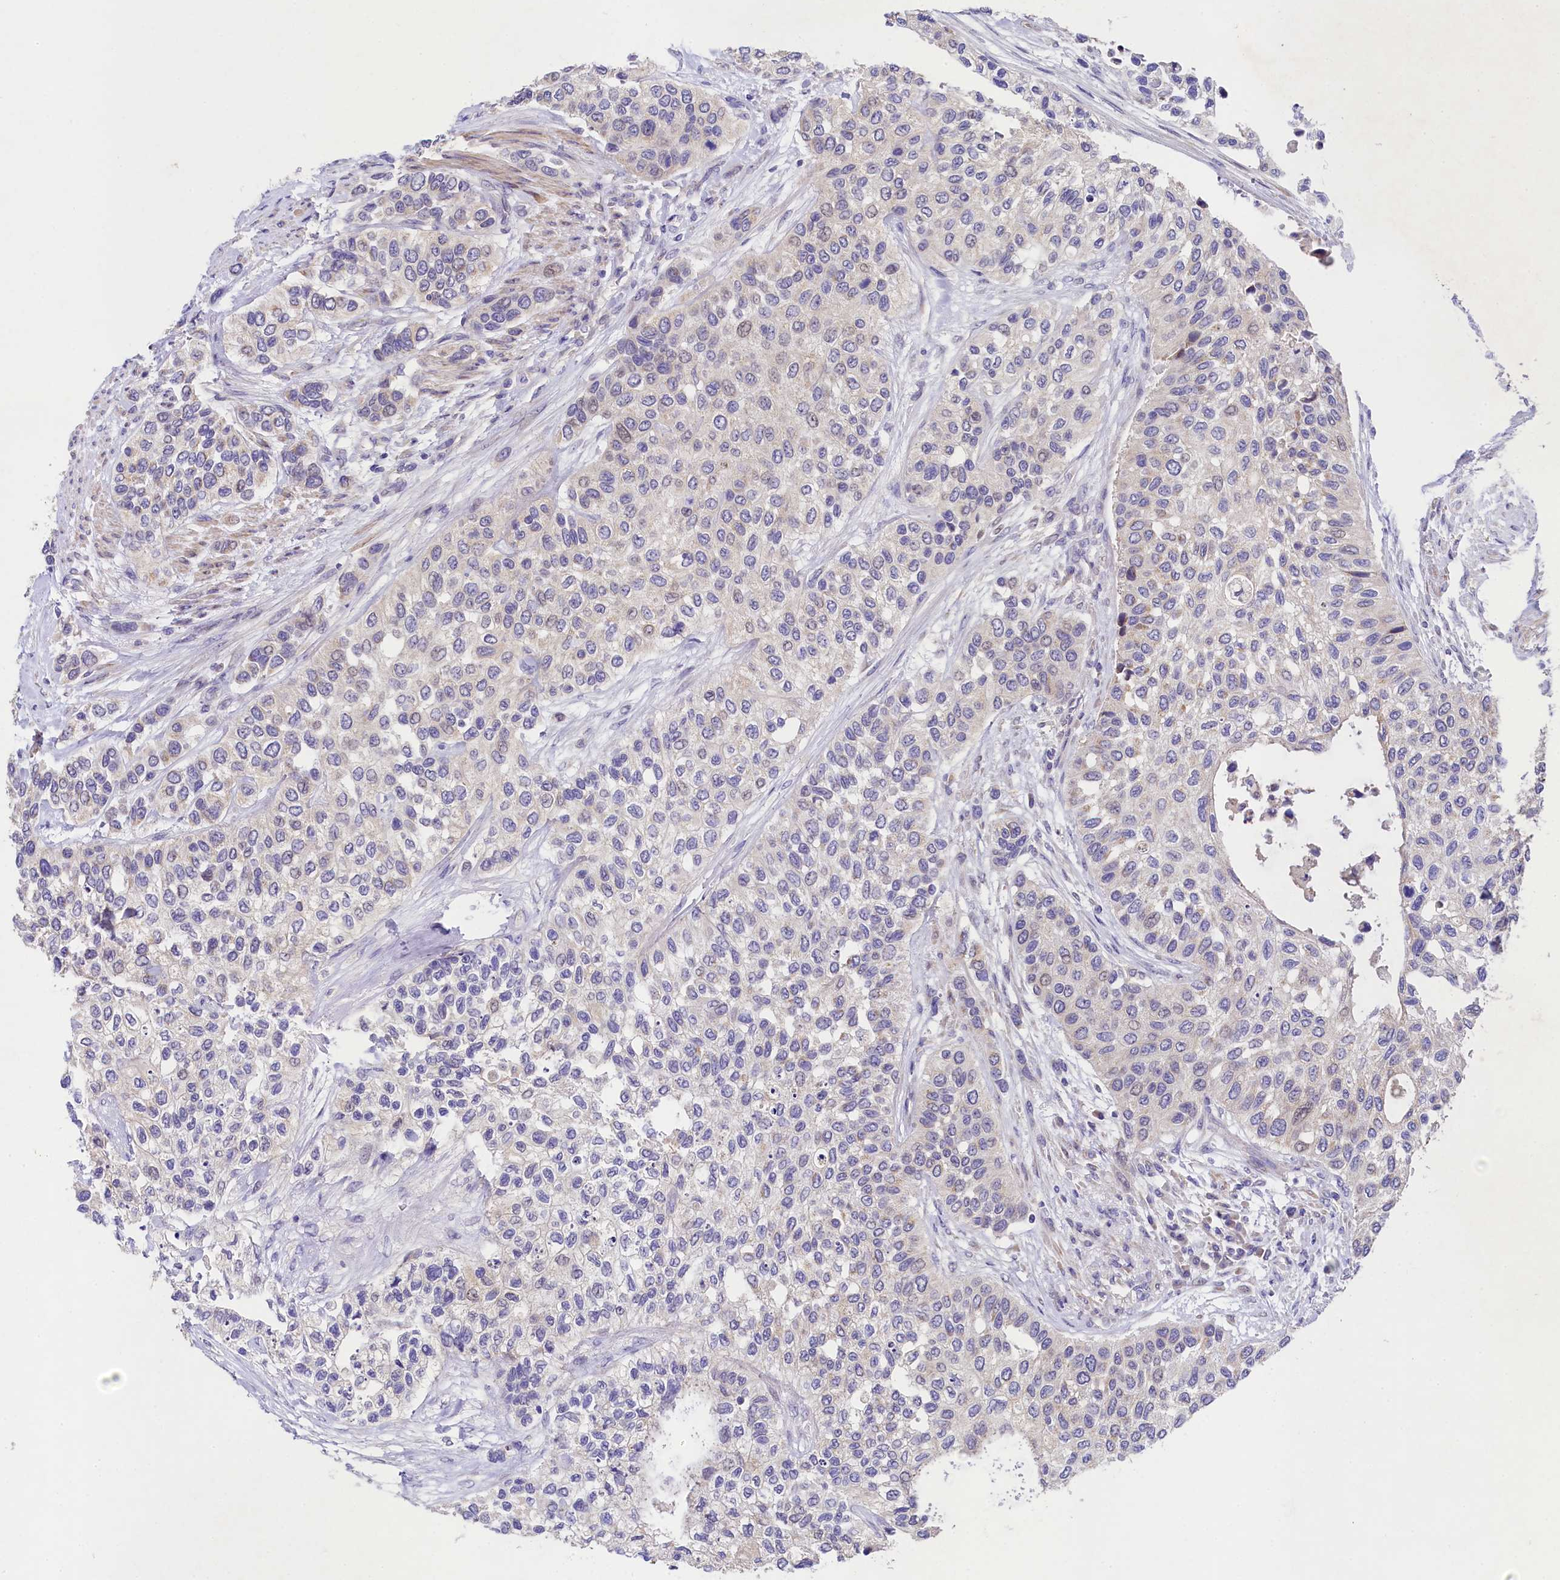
{"staining": {"intensity": "negative", "quantity": "none", "location": "none"}, "tissue": "urothelial cancer", "cell_type": "Tumor cells", "image_type": "cancer", "snomed": [{"axis": "morphology", "description": "Normal tissue, NOS"}, {"axis": "morphology", "description": "Urothelial carcinoma, High grade"}, {"axis": "topography", "description": "Vascular tissue"}, {"axis": "topography", "description": "Urinary bladder"}], "caption": "Human urothelial cancer stained for a protein using immunohistochemistry (IHC) reveals no expression in tumor cells.", "gene": "FXYD6", "patient": {"sex": "female", "age": 56}}